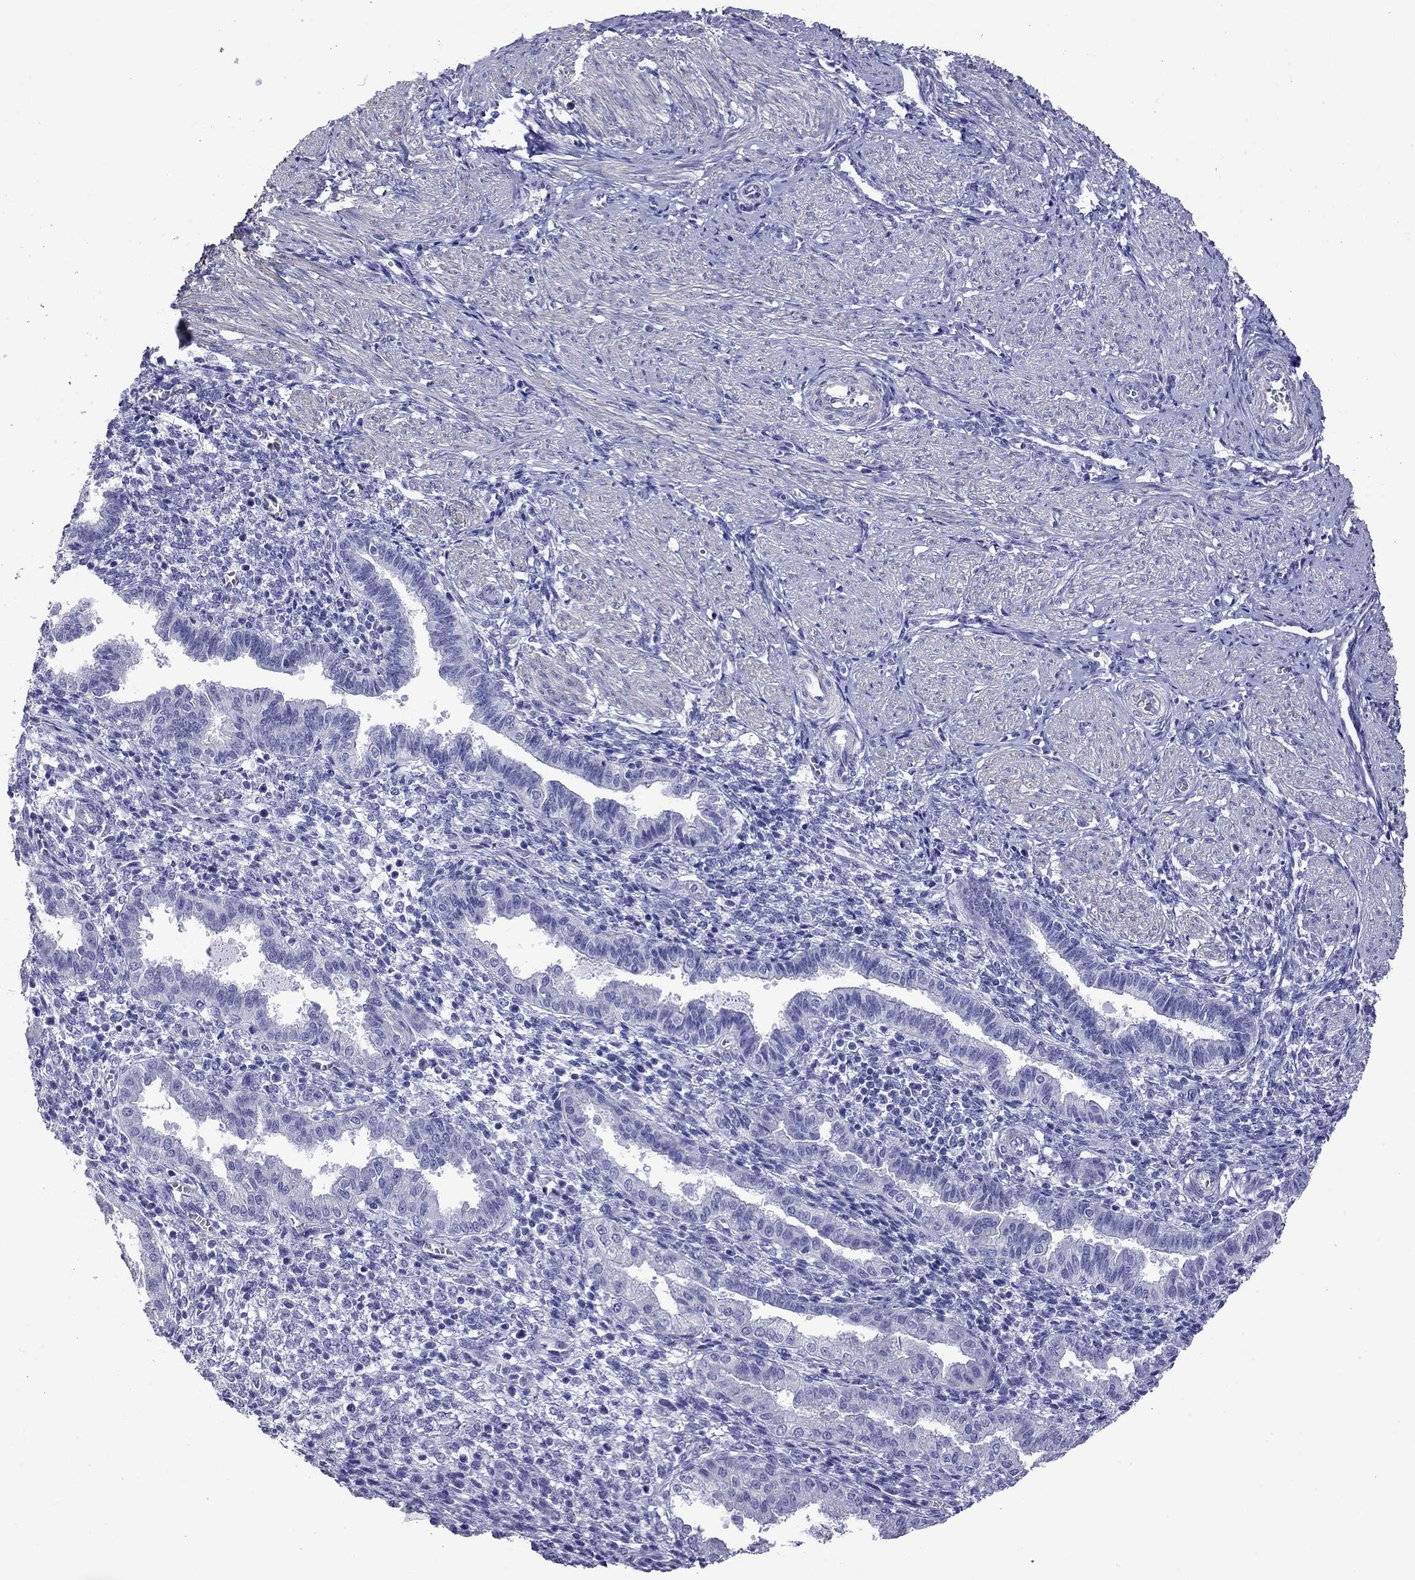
{"staining": {"intensity": "negative", "quantity": "none", "location": "none"}, "tissue": "endometrium", "cell_type": "Cells in endometrial stroma", "image_type": "normal", "snomed": [{"axis": "morphology", "description": "Normal tissue, NOS"}, {"axis": "topography", "description": "Endometrium"}], "caption": "High magnification brightfield microscopy of benign endometrium stained with DAB (brown) and counterstained with hematoxylin (blue): cells in endometrial stroma show no significant positivity. (DAB immunohistochemistry, high magnification).", "gene": "KIAA2012", "patient": {"sex": "female", "age": 37}}